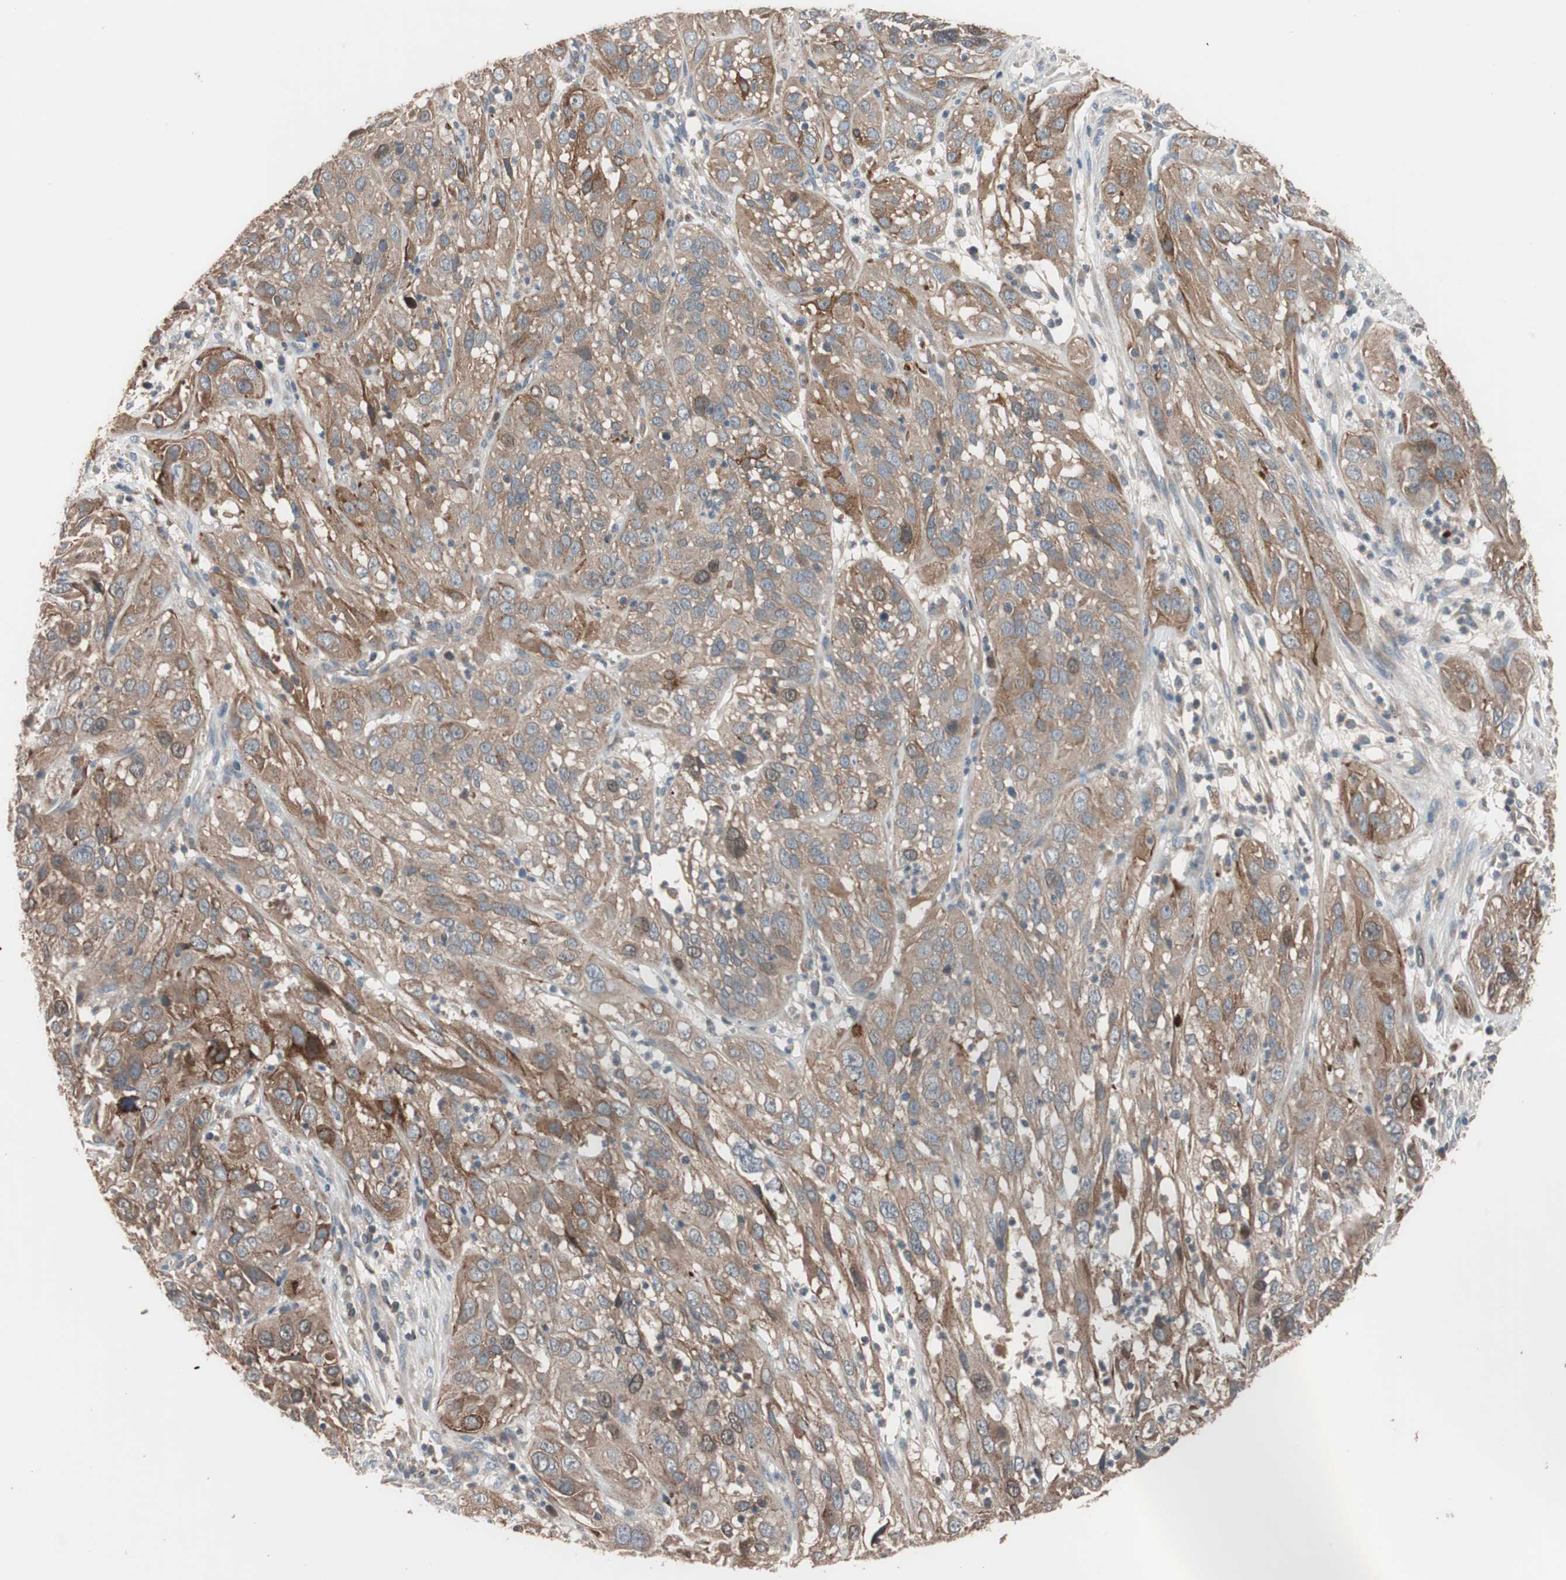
{"staining": {"intensity": "moderate", "quantity": ">75%", "location": "cytoplasmic/membranous"}, "tissue": "cervical cancer", "cell_type": "Tumor cells", "image_type": "cancer", "snomed": [{"axis": "morphology", "description": "Squamous cell carcinoma, NOS"}, {"axis": "topography", "description": "Cervix"}], "caption": "This histopathology image exhibits IHC staining of human cervical cancer (squamous cell carcinoma), with medium moderate cytoplasmic/membranous positivity in about >75% of tumor cells.", "gene": "SDC4", "patient": {"sex": "female", "age": 32}}